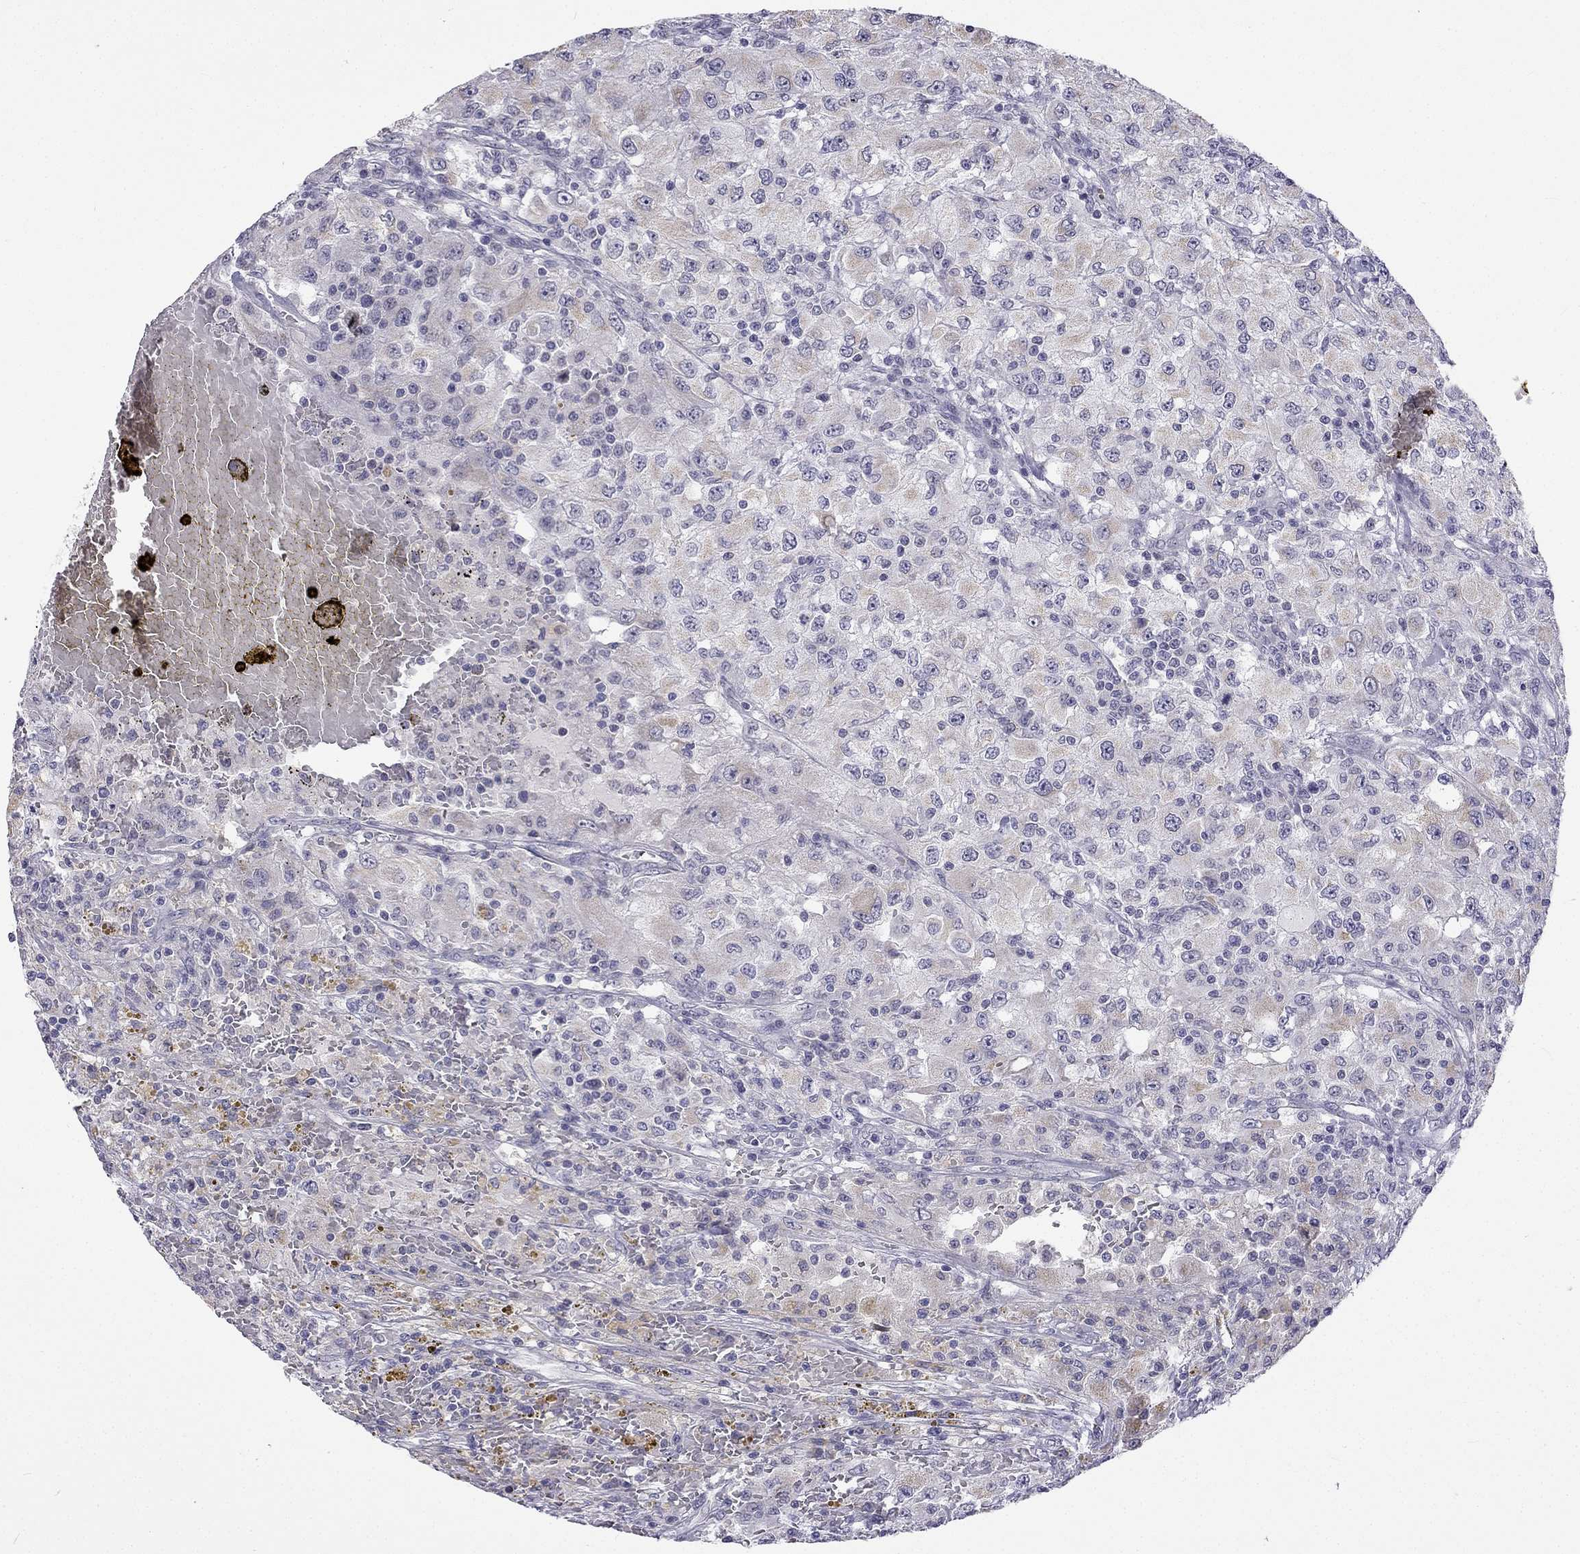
{"staining": {"intensity": "negative", "quantity": "none", "location": "none"}, "tissue": "renal cancer", "cell_type": "Tumor cells", "image_type": "cancer", "snomed": [{"axis": "morphology", "description": "Adenocarcinoma, NOS"}, {"axis": "topography", "description": "Kidney"}], "caption": "Immunohistochemical staining of human renal cancer demonstrates no significant staining in tumor cells.", "gene": "C5orf49", "patient": {"sex": "female", "age": 67}}